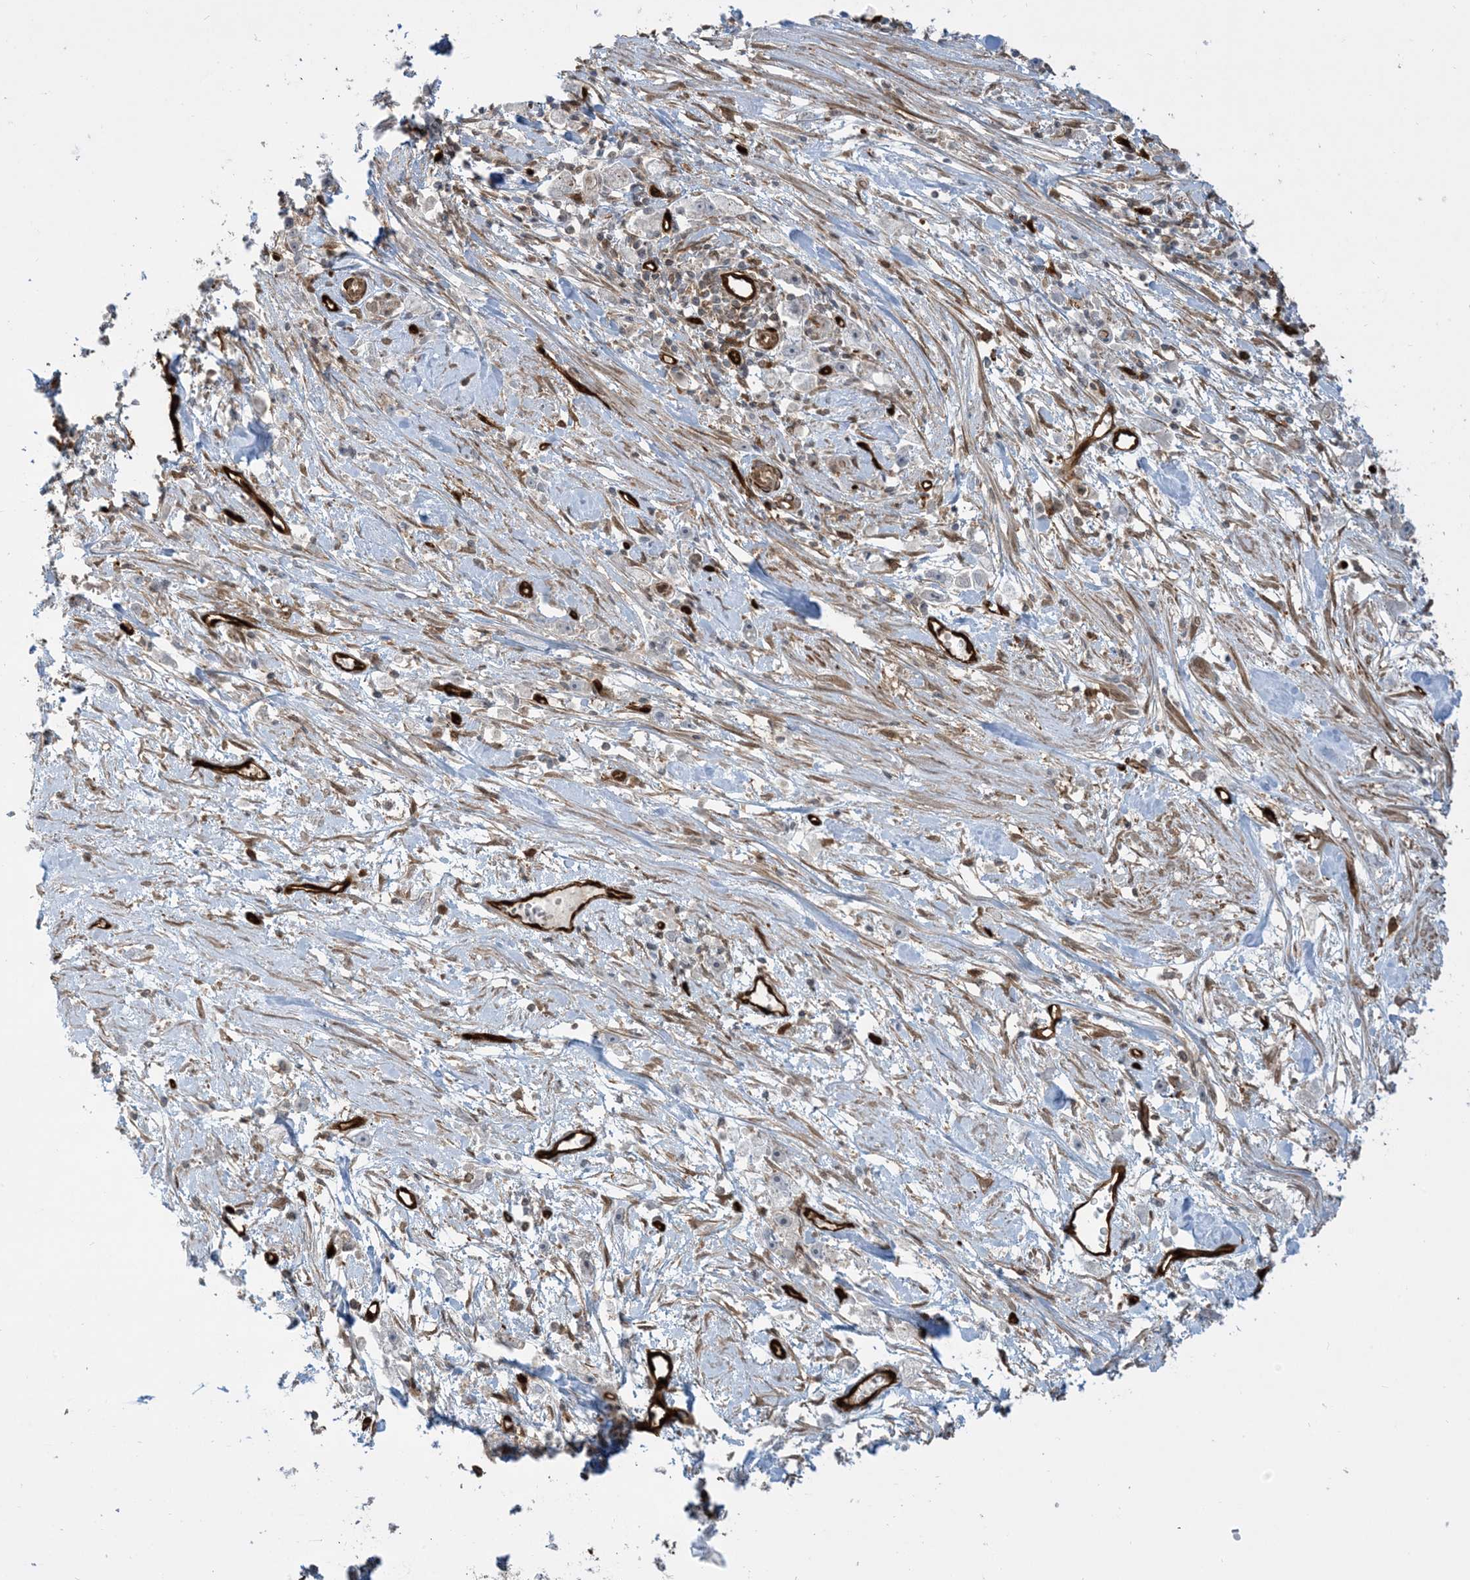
{"staining": {"intensity": "negative", "quantity": "none", "location": "none"}, "tissue": "stomach cancer", "cell_type": "Tumor cells", "image_type": "cancer", "snomed": [{"axis": "morphology", "description": "Adenocarcinoma, NOS"}, {"axis": "topography", "description": "Stomach"}], "caption": "Human stomach cancer stained for a protein using immunohistochemistry shows no staining in tumor cells.", "gene": "PPM1F", "patient": {"sex": "female", "age": 59}}